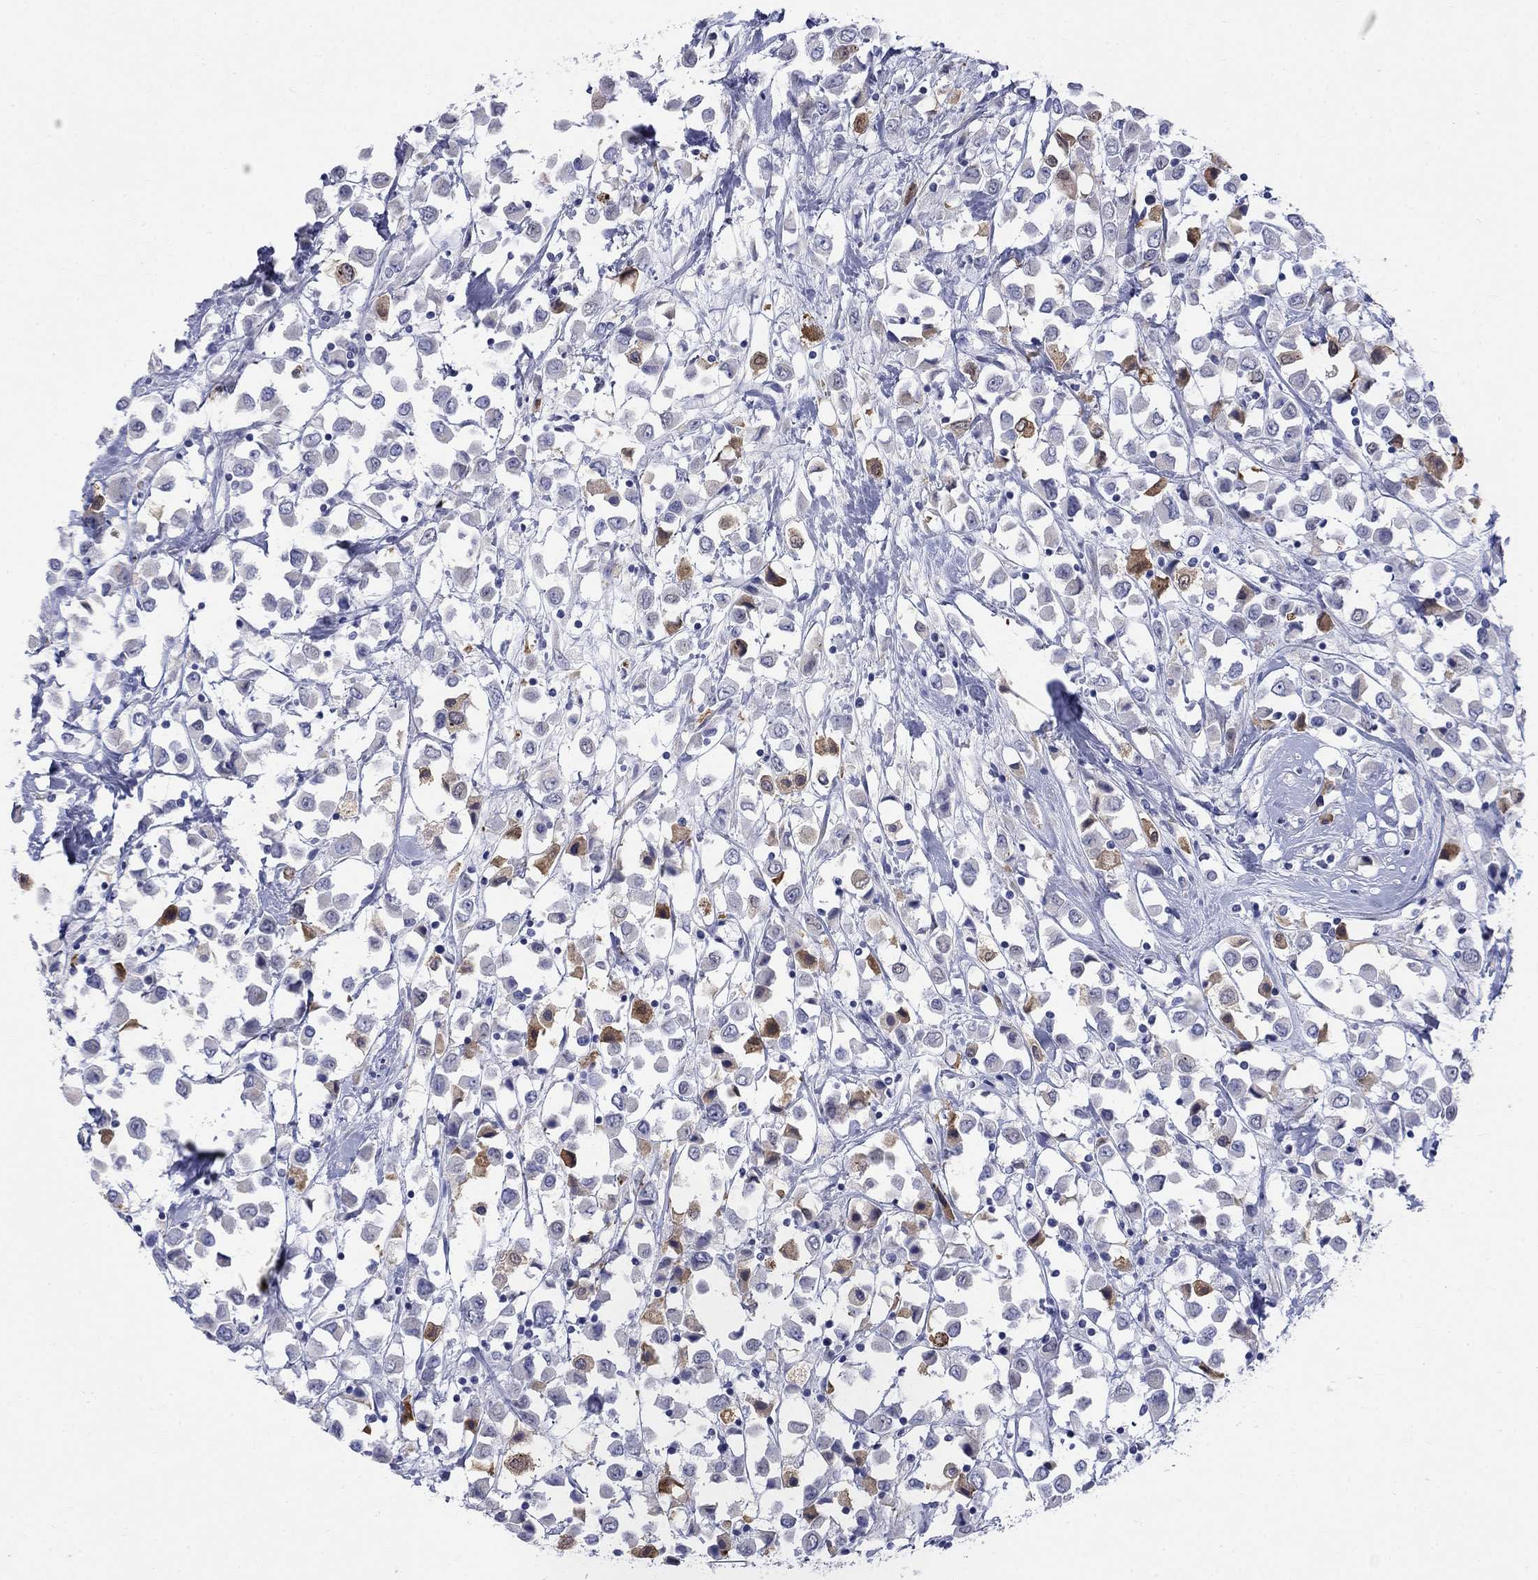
{"staining": {"intensity": "moderate", "quantity": "<25%", "location": "cytoplasmic/membranous"}, "tissue": "breast cancer", "cell_type": "Tumor cells", "image_type": "cancer", "snomed": [{"axis": "morphology", "description": "Duct carcinoma"}, {"axis": "topography", "description": "Breast"}], "caption": "Intraductal carcinoma (breast) was stained to show a protein in brown. There is low levels of moderate cytoplasmic/membranous expression in approximately <25% of tumor cells. Using DAB (brown) and hematoxylin (blue) stains, captured at high magnification using brightfield microscopy.", "gene": "ECEL1", "patient": {"sex": "female", "age": 61}}